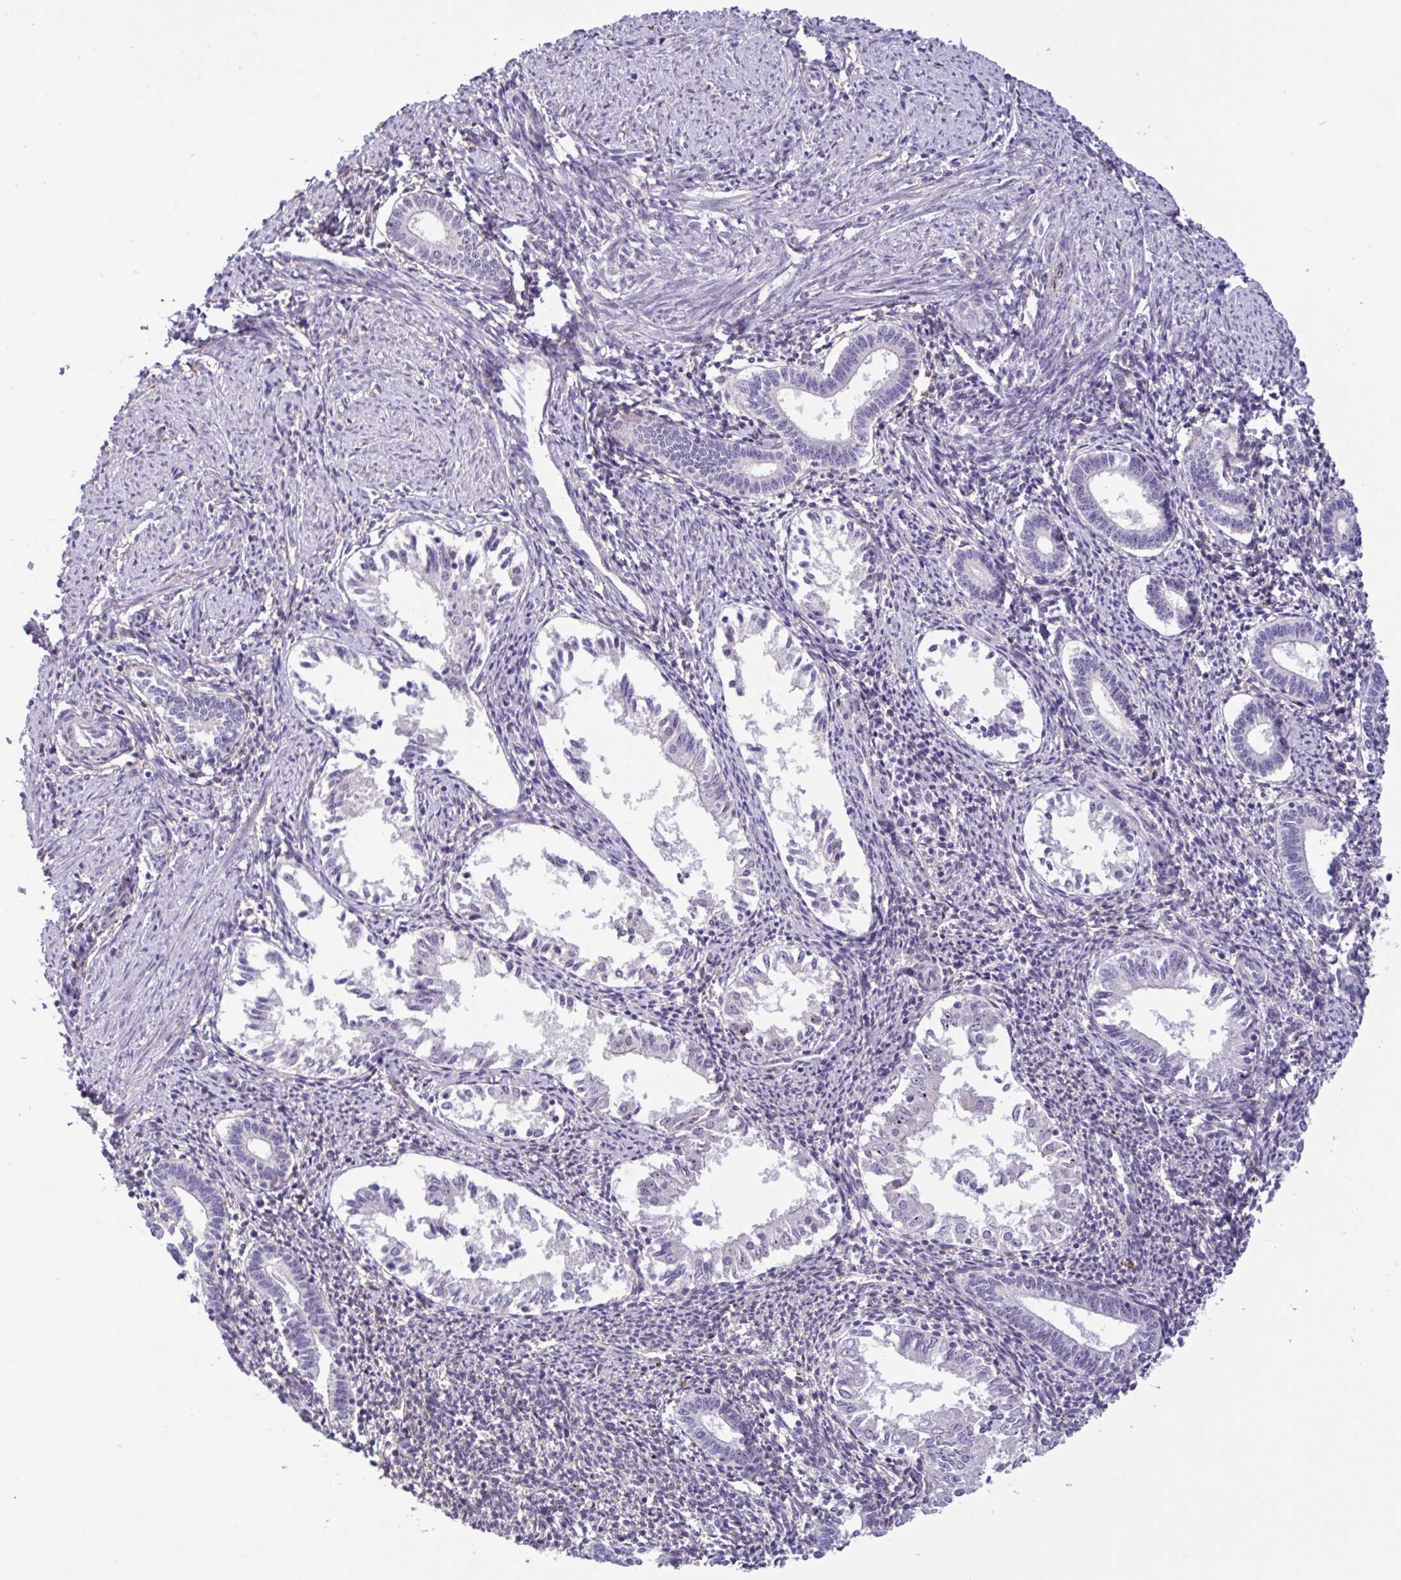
{"staining": {"intensity": "negative", "quantity": "none", "location": "none"}, "tissue": "endometrium", "cell_type": "Cells in endometrial stroma", "image_type": "normal", "snomed": [{"axis": "morphology", "description": "Normal tissue, NOS"}, {"axis": "topography", "description": "Endometrium"}], "caption": "Endometrium stained for a protein using IHC demonstrates no staining cells in endometrial stroma.", "gene": "MXRA8", "patient": {"sex": "female", "age": 41}}